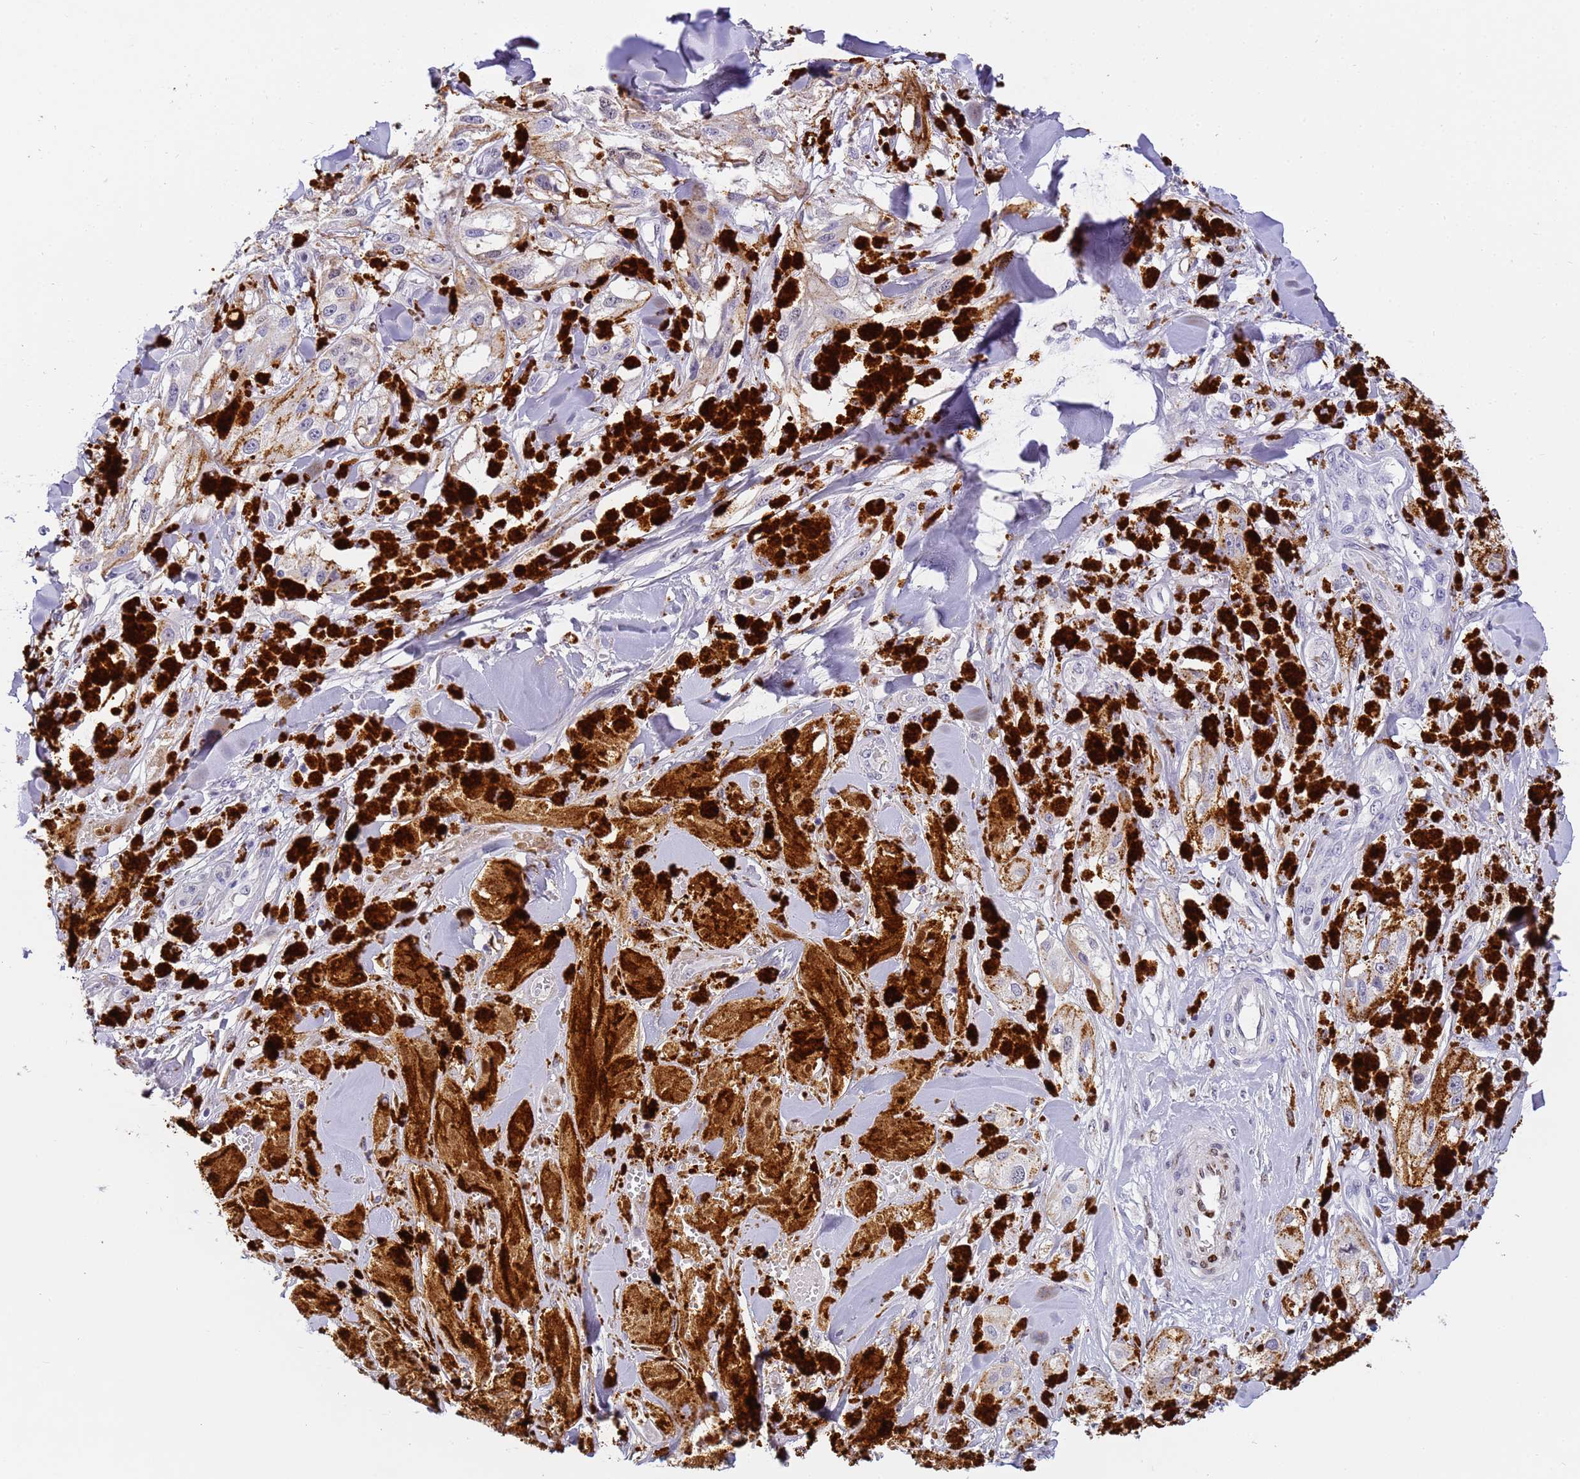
{"staining": {"intensity": "negative", "quantity": "none", "location": "none"}, "tissue": "melanoma", "cell_type": "Tumor cells", "image_type": "cancer", "snomed": [{"axis": "morphology", "description": "Malignant melanoma, NOS"}, {"axis": "topography", "description": "Skin"}], "caption": "Malignant melanoma was stained to show a protein in brown. There is no significant staining in tumor cells. The staining was performed using DAB (3,3'-diaminobenzidine) to visualize the protein expression in brown, while the nuclei were stained in blue with hematoxylin (Magnification: 20x).", "gene": "CFHR2", "patient": {"sex": "male", "age": 88}}